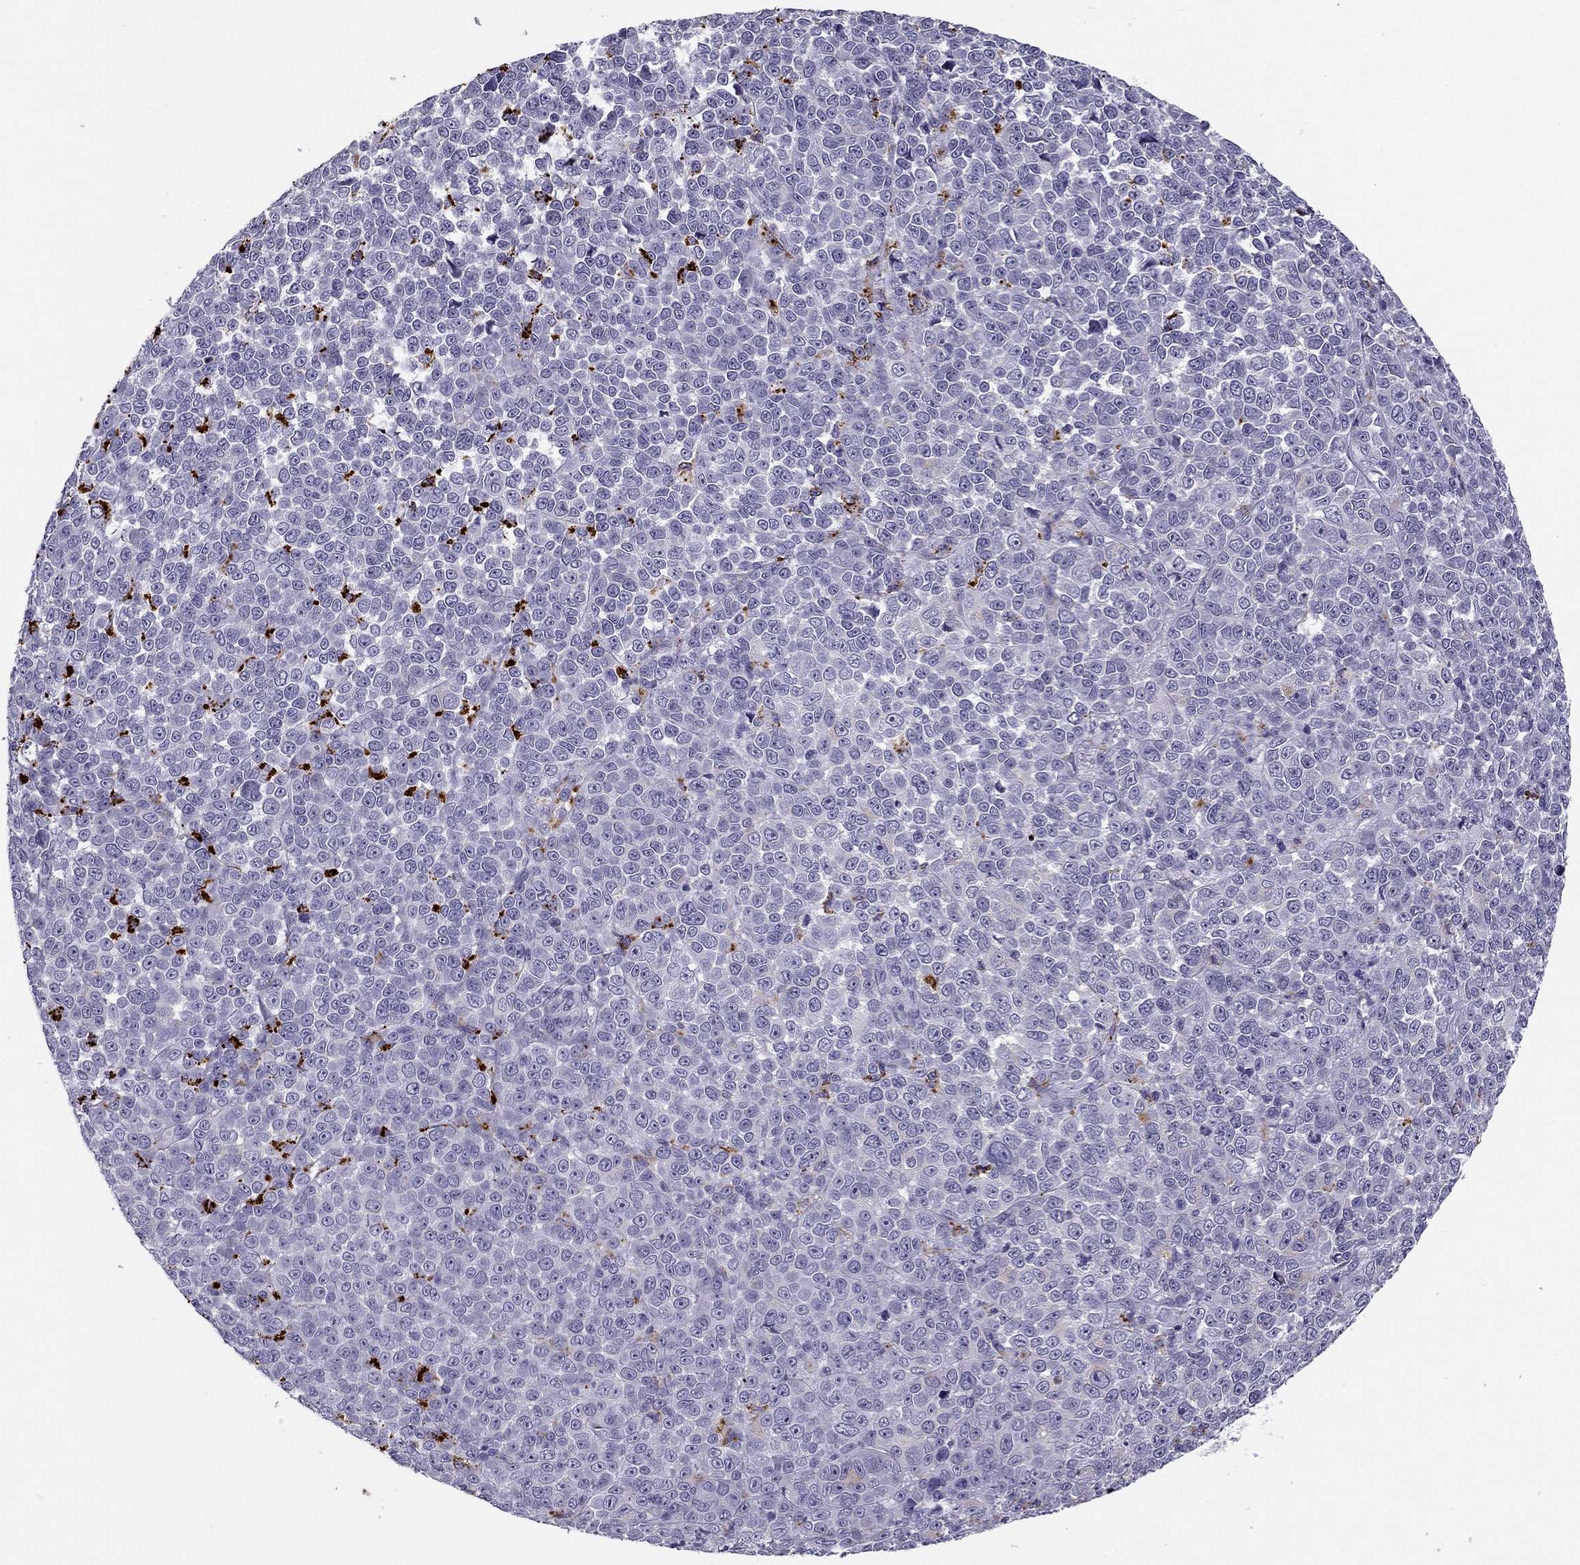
{"staining": {"intensity": "negative", "quantity": "none", "location": "none"}, "tissue": "melanoma", "cell_type": "Tumor cells", "image_type": "cancer", "snomed": [{"axis": "morphology", "description": "Malignant melanoma, NOS"}, {"axis": "topography", "description": "Skin"}], "caption": "Tumor cells show no significant protein expression in melanoma. The staining was performed using DAB to visualize the protein expression in brown, while the nuclei were stained in blue with hematoxylin (Magnification: 20x).", "gene": "MC5R", "patient": {"sex": "female", "age": 95}}